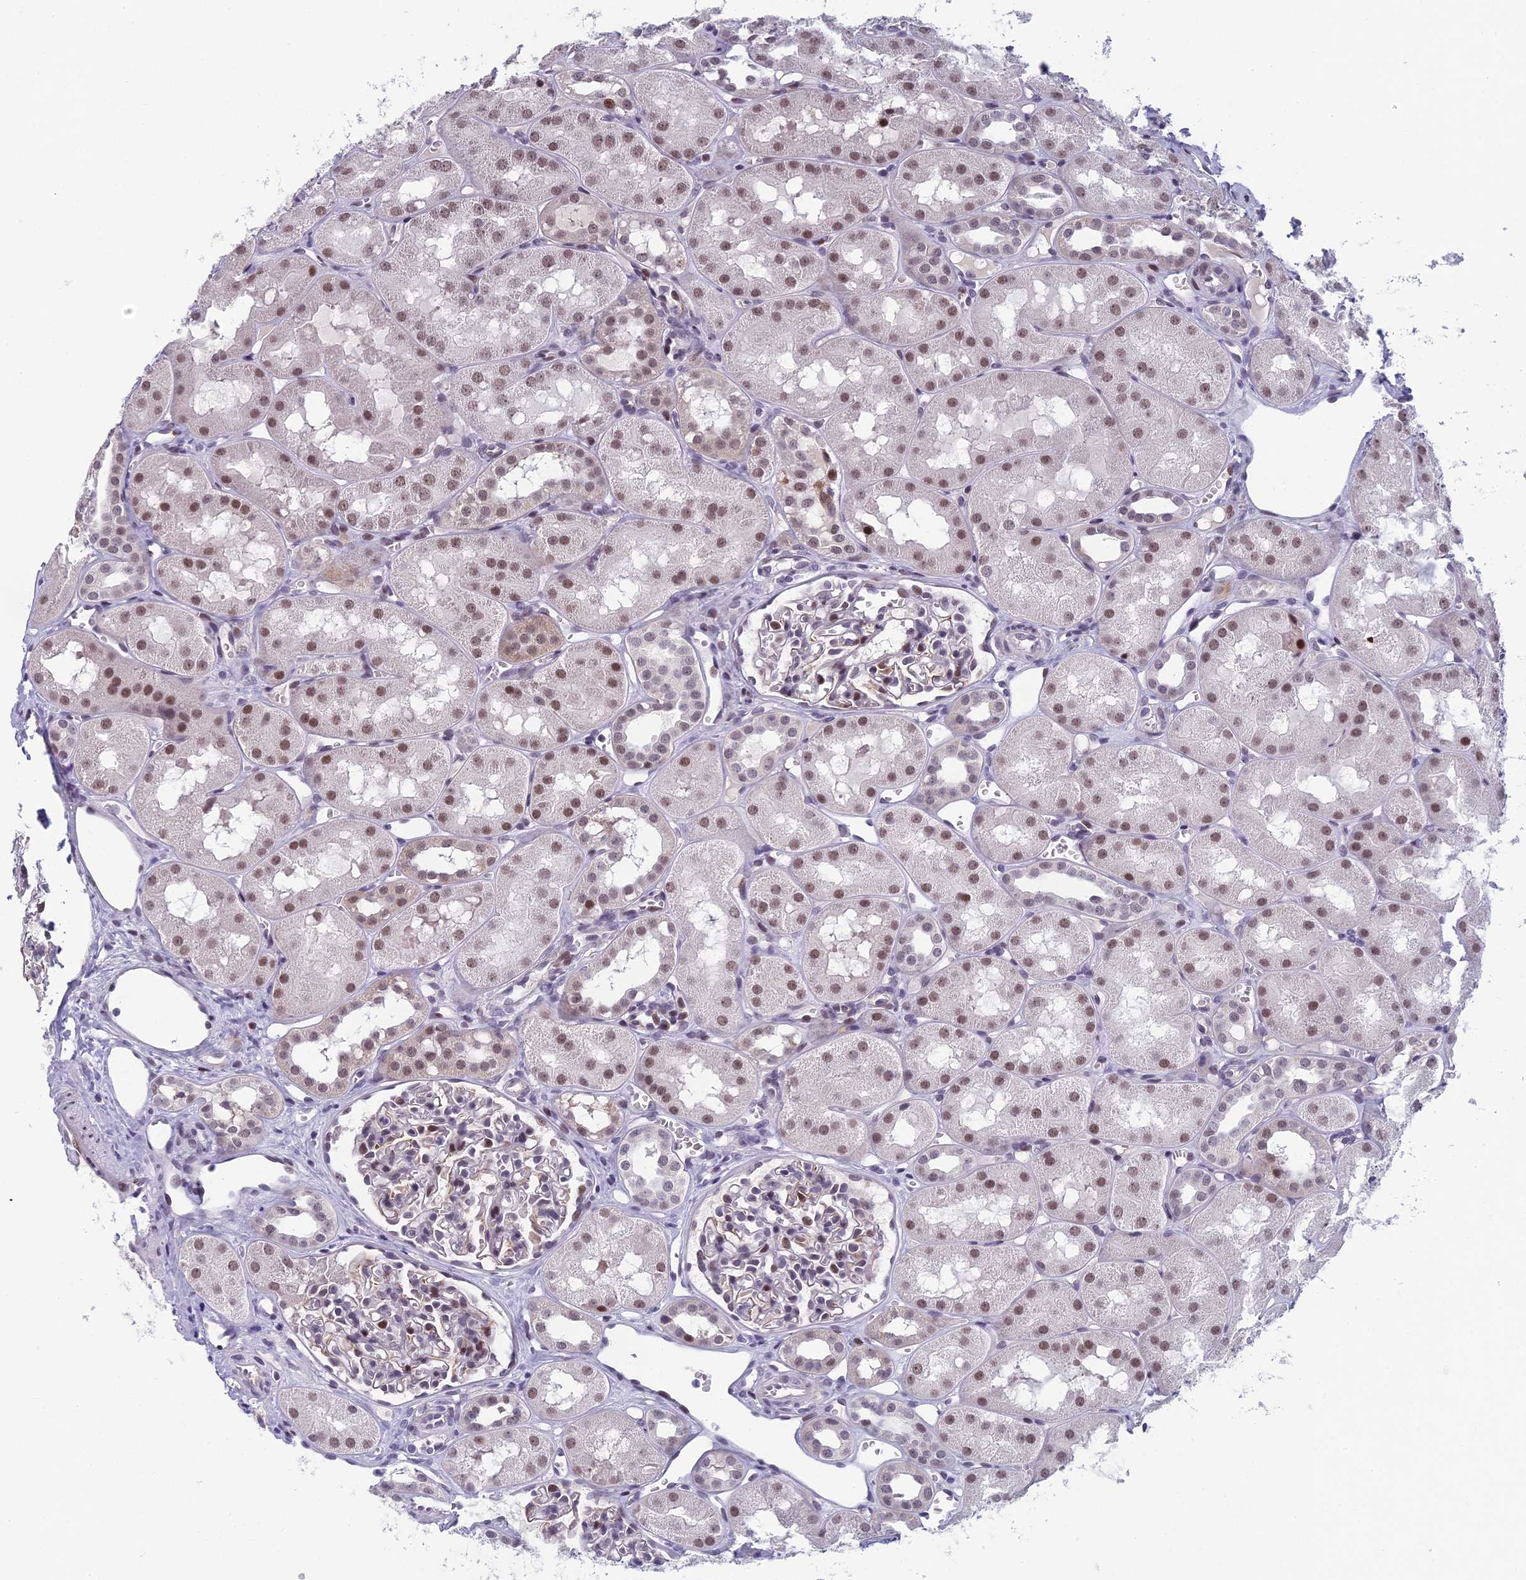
{"staining": {"intensity": "moderate", "quantity": "<25%", "location": "nuclear"}, "tissue": "kidney", "cell_type": "Cells in glomeruli", "image_type": "normal", "snomed": [{"axis": "morphology", "description": "Normal tissue, NOS"}, {"axis": "topography", "description": "Kidney"}], "caption": "Immunohistochemistry (IHC) staining of unremarkable kidney, which demonstrates low levels of moderate nuclear positivity in approximately <25% of cells in glomeruli indicating moderate nuclear protein expression. The staining was performed using DAB (3,3'-diaminobenzidine) (brown) for protein detection and nuclei were counterstained in hematoxylin (blue).", "gene": "RGS17", "patient": {"sex": "male", "age": 16}}